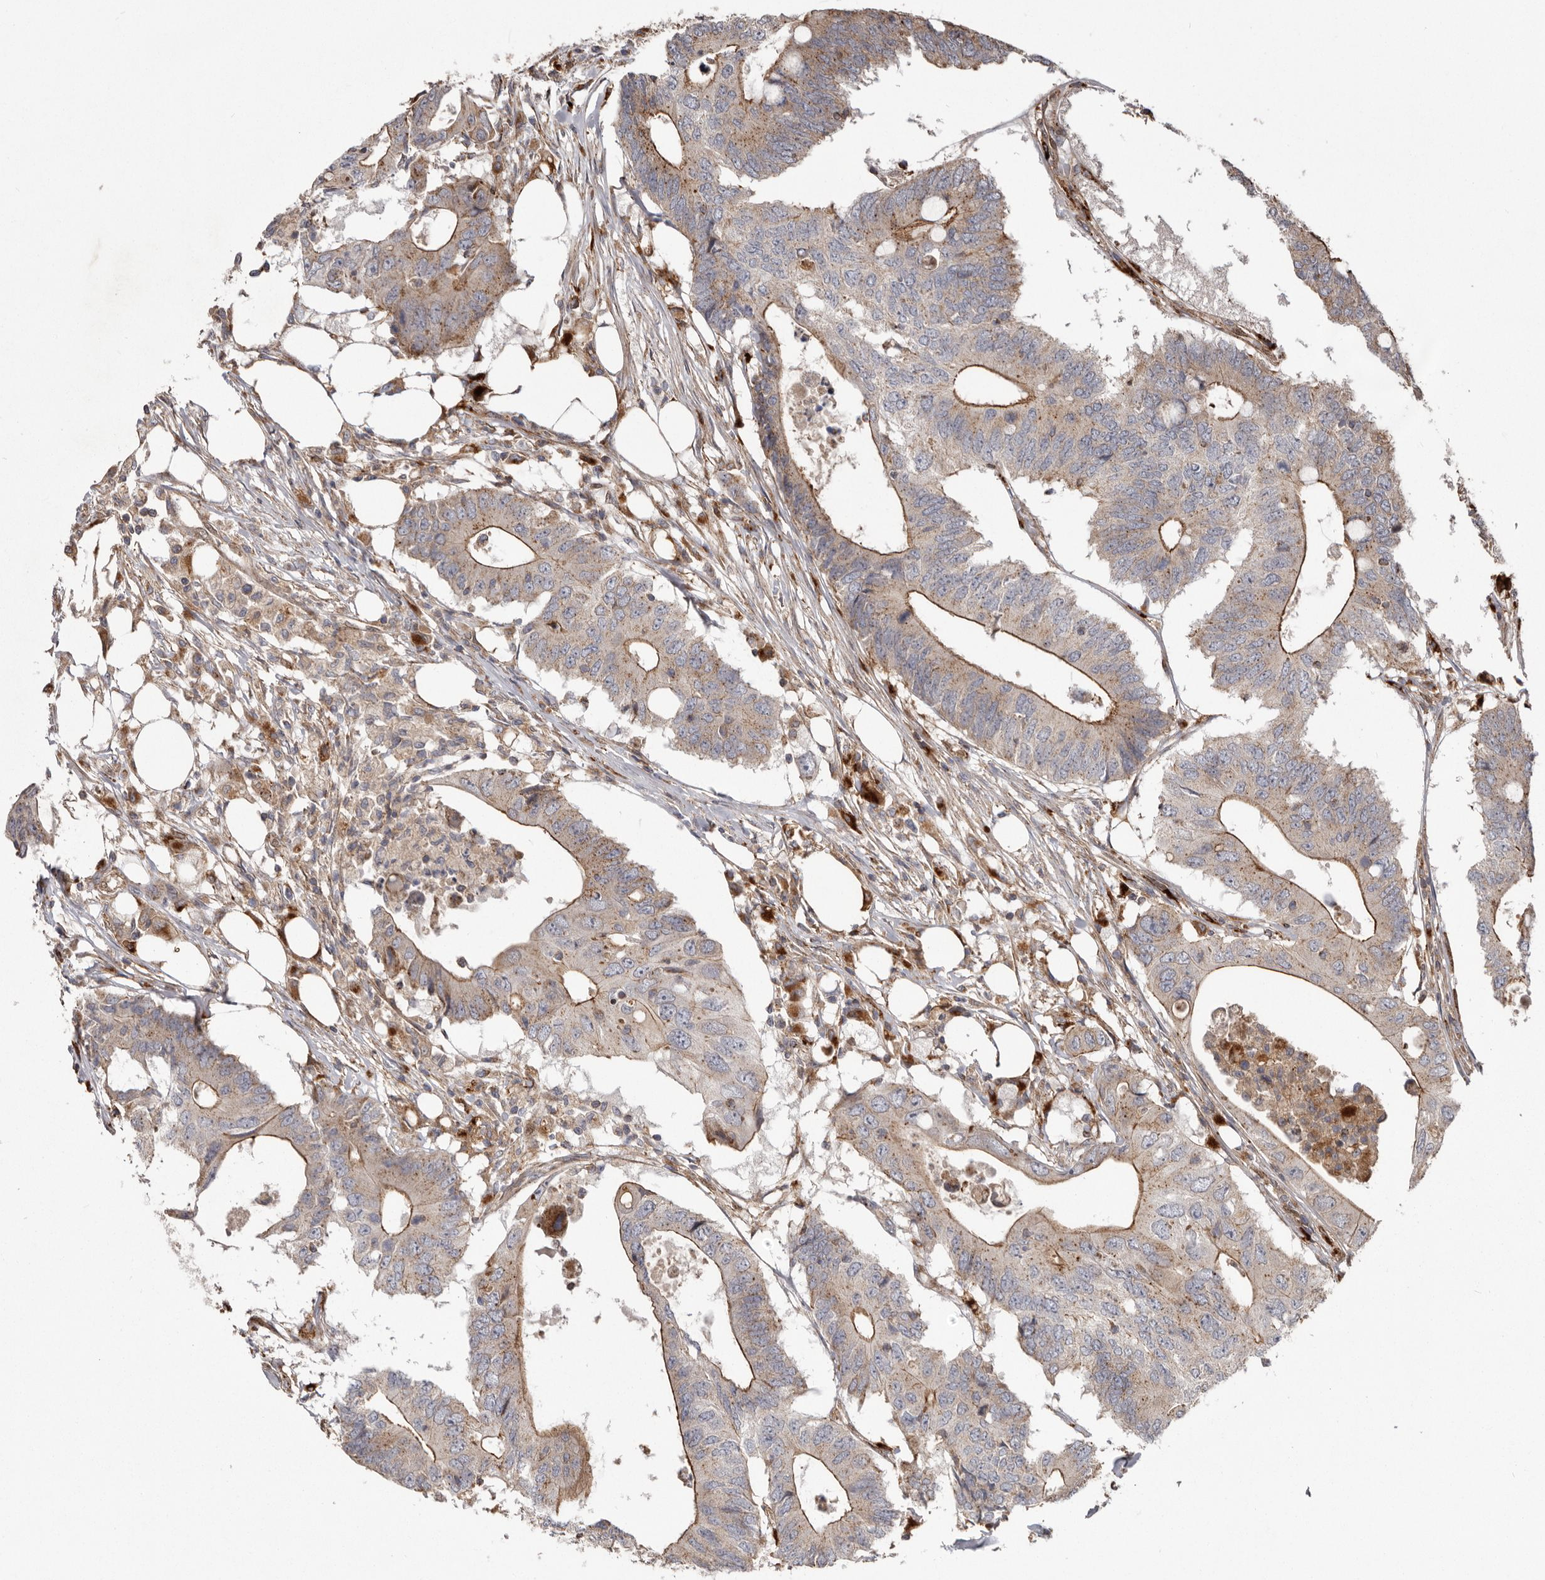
{"staining": {"intensity": "weak", "quantity": ">75%", "location": "cytoplasmic/membranous"}, "tissue": "colorectal cancer", "cell_type": "Tumor cells", "image_type": "cancer", "snomed": [{"axis": "morphology", "description": "Adenocarcinoma, NOS"}, {"axis": "topography", "description": "Colon"}], "caption": "Colorectal adenocarcinoma stained with a protein marker demonstrates weak staining in tumor cells.", "gene": "NUP43", "patient": {"sex": "male", "age": 71}}